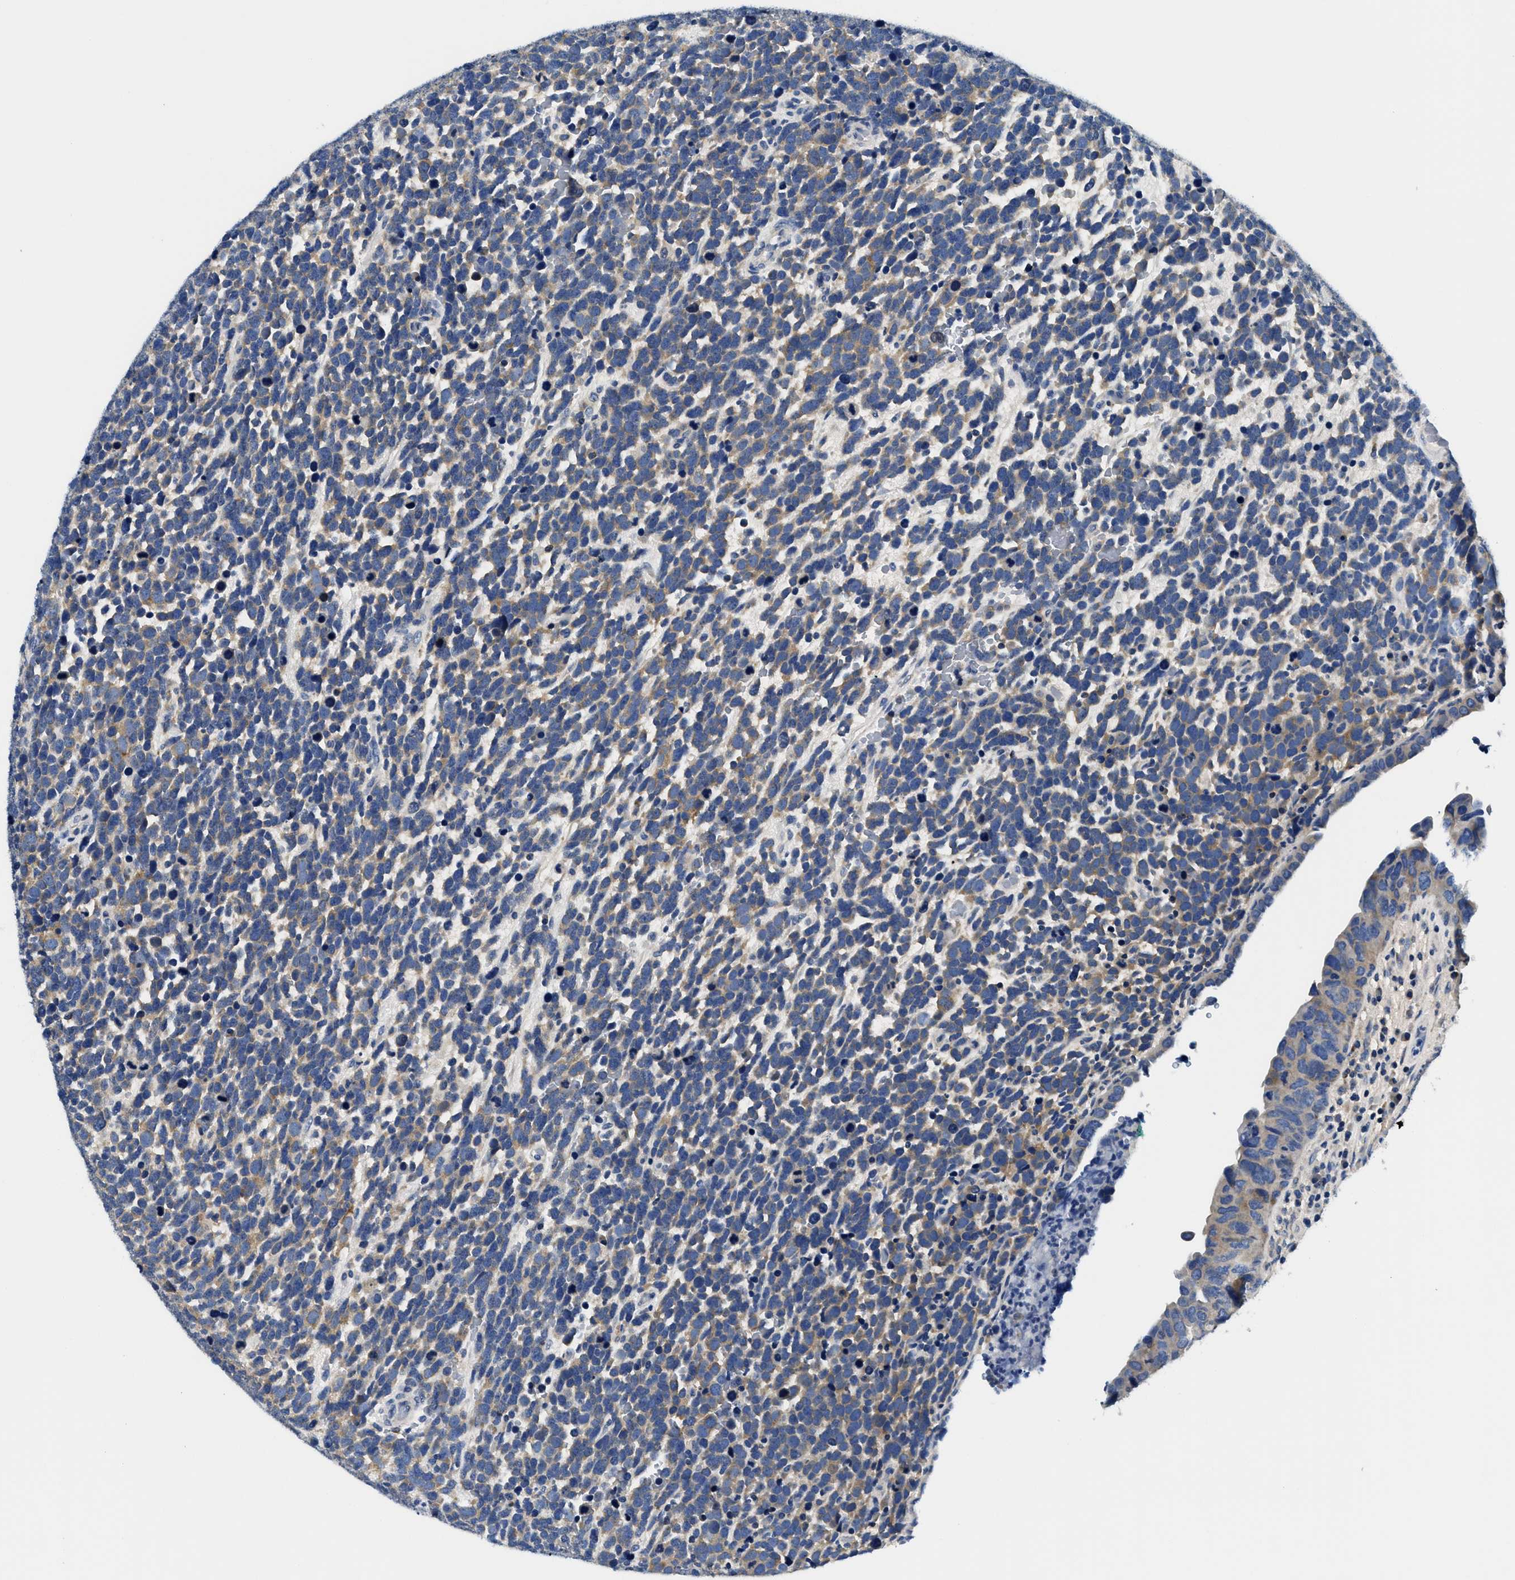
{"staining": {"intensity": "moderate", "quantity": "<25%", "location": "cytoplasmic/membranous"}, "tissue": "urothelial cancer", "cell_type": "Tumor cells", "image_type": "cancer", "snomed": [{"axis": "morphology", "description": "Urothelial carcinoma, High grade"}, {"axis": "topography", "description": "Urinary bladder"}], "caption": "Urothelial cancer tissue displays moderate cytoplasmic/membranous positivity in about <25% of tumor cells", "gene": "MEA1", "patient": {"sex": "female", "age": 82}}